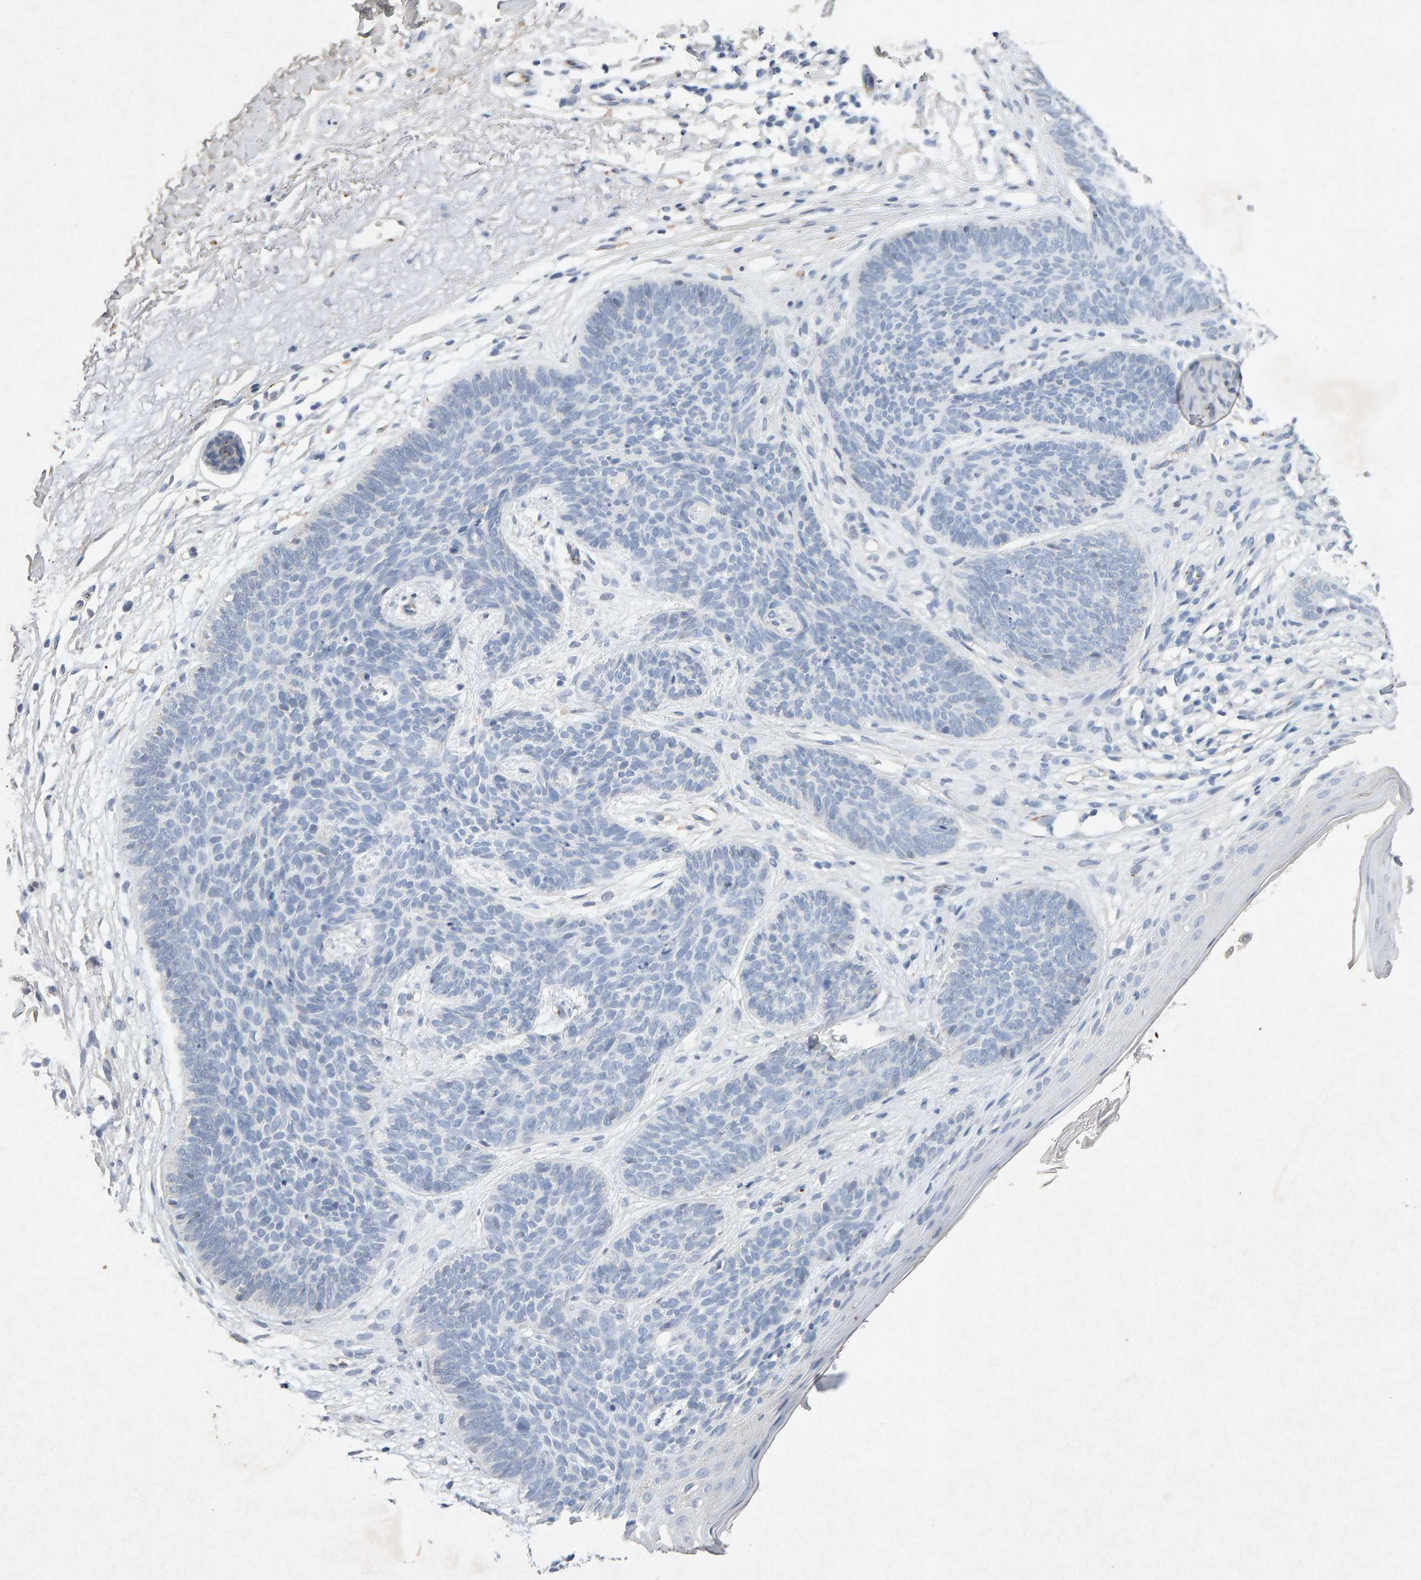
{"staining": {"intensity": "negative", "quantity": "none", "location": "none"}, "tissue": "skin cancer", "cell_type": "Tumor cells", "image_type": "cancer", "snomed": [{"axis": "morphology", "description": "Basal cell carcinoma"}, {"axis": "topography", "description": "Skin"}], "caption": "Tumor cells are negative for protein expression in human skin cancer (basal cell carcinoma).", "gene": "PTPRM", "patient": {"sex": "female", "age": 70}}